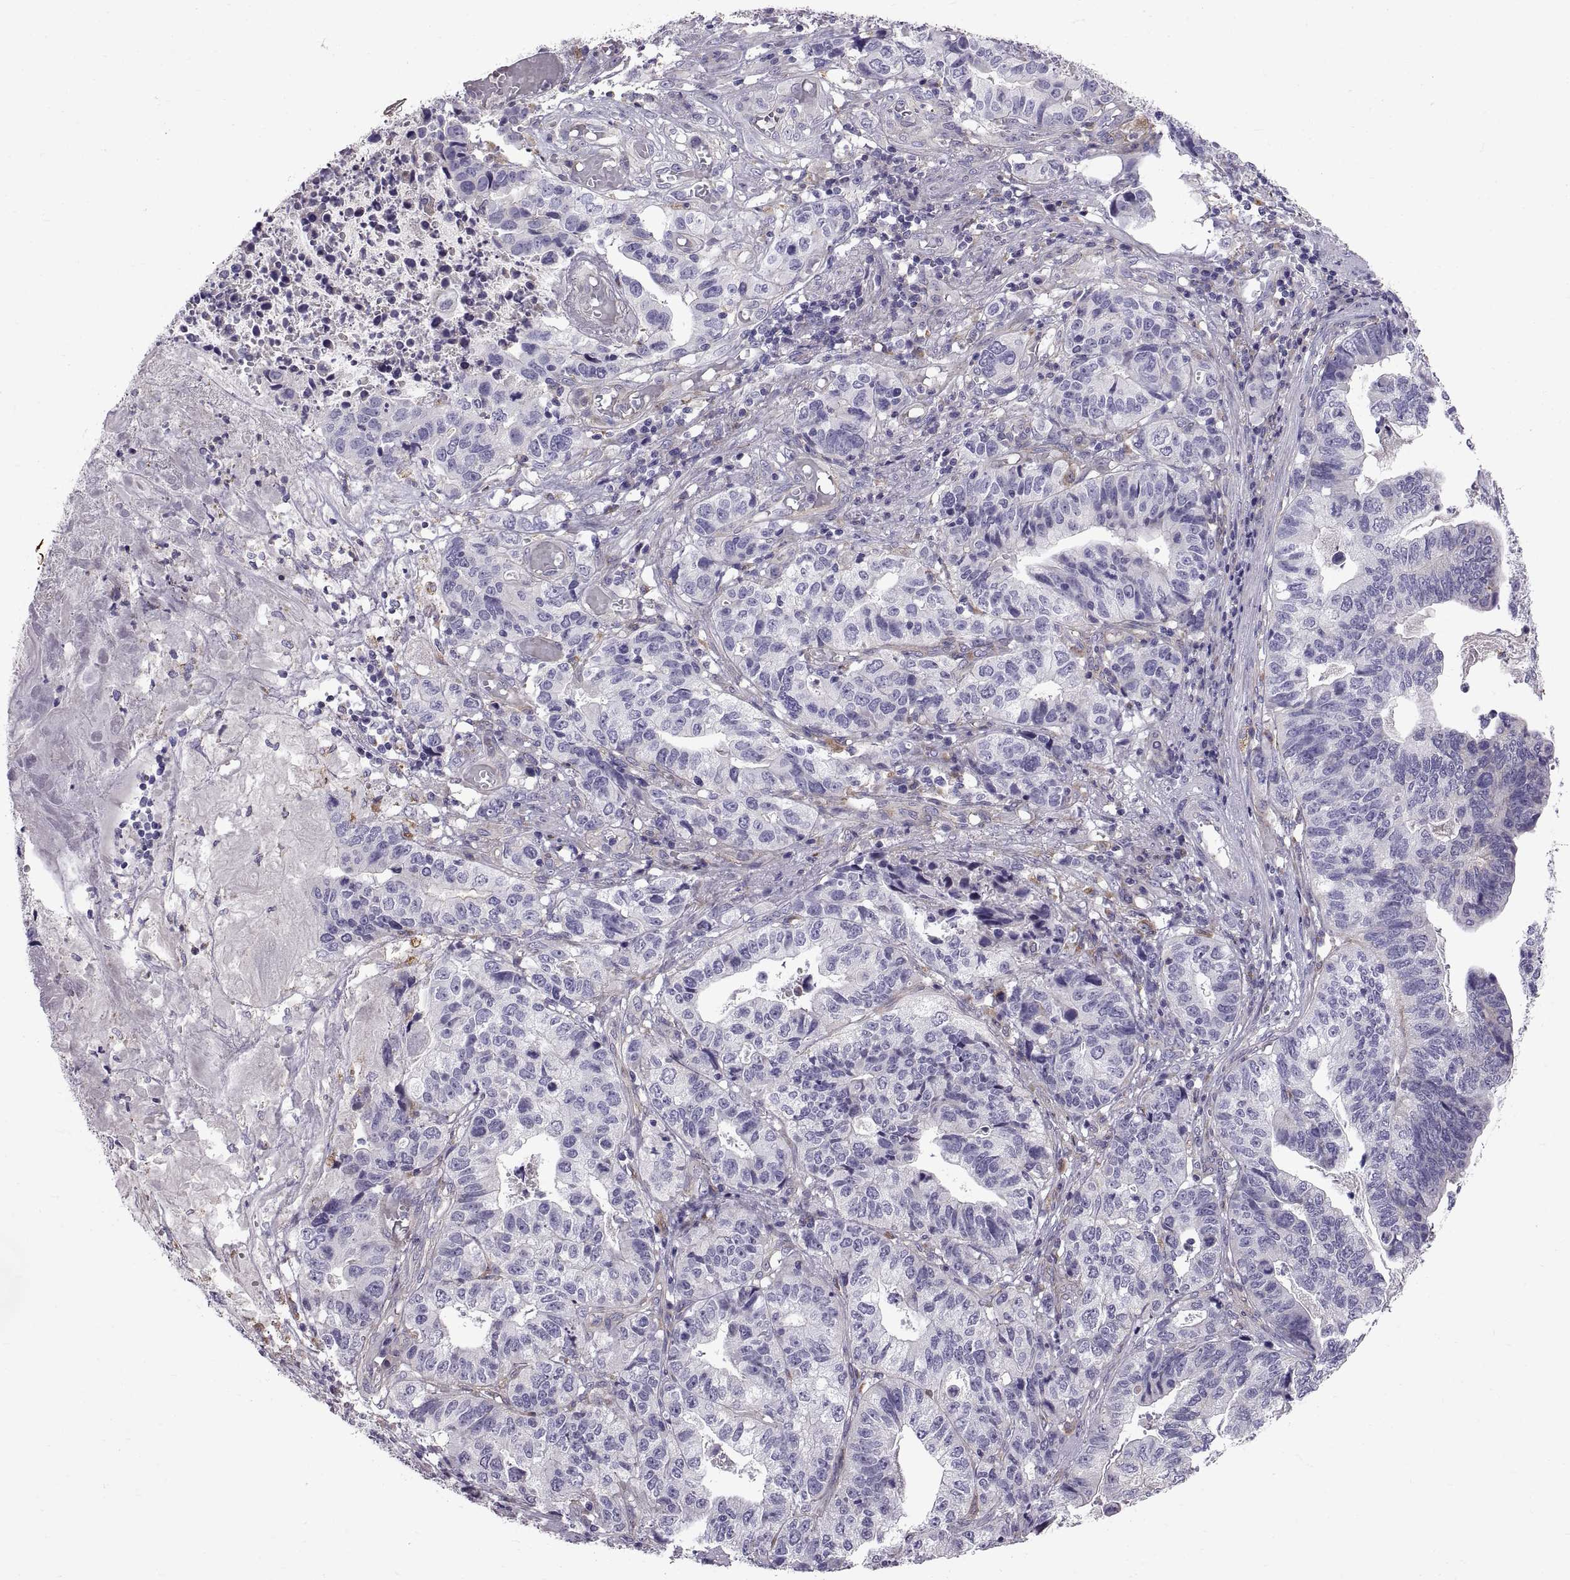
{"staining": {"intensity": "negative", "quantity": "none", "location": "none"}, "tissue": "stomach cancer", "cell_type": "Tumor cells", "image_type": "cancer", "snomed": [{"axis": "morphology", "description": "Adenocarcinoma, NOS"}, {"axis": "topography", "description": "Stomach, upper"}], "caption": "The photomicrograph displays no staining of tumor cells in stomach cancer (adenocarcinoma).", "gene": "ARSL", "patient": {"sex": "female", "age": 67}}